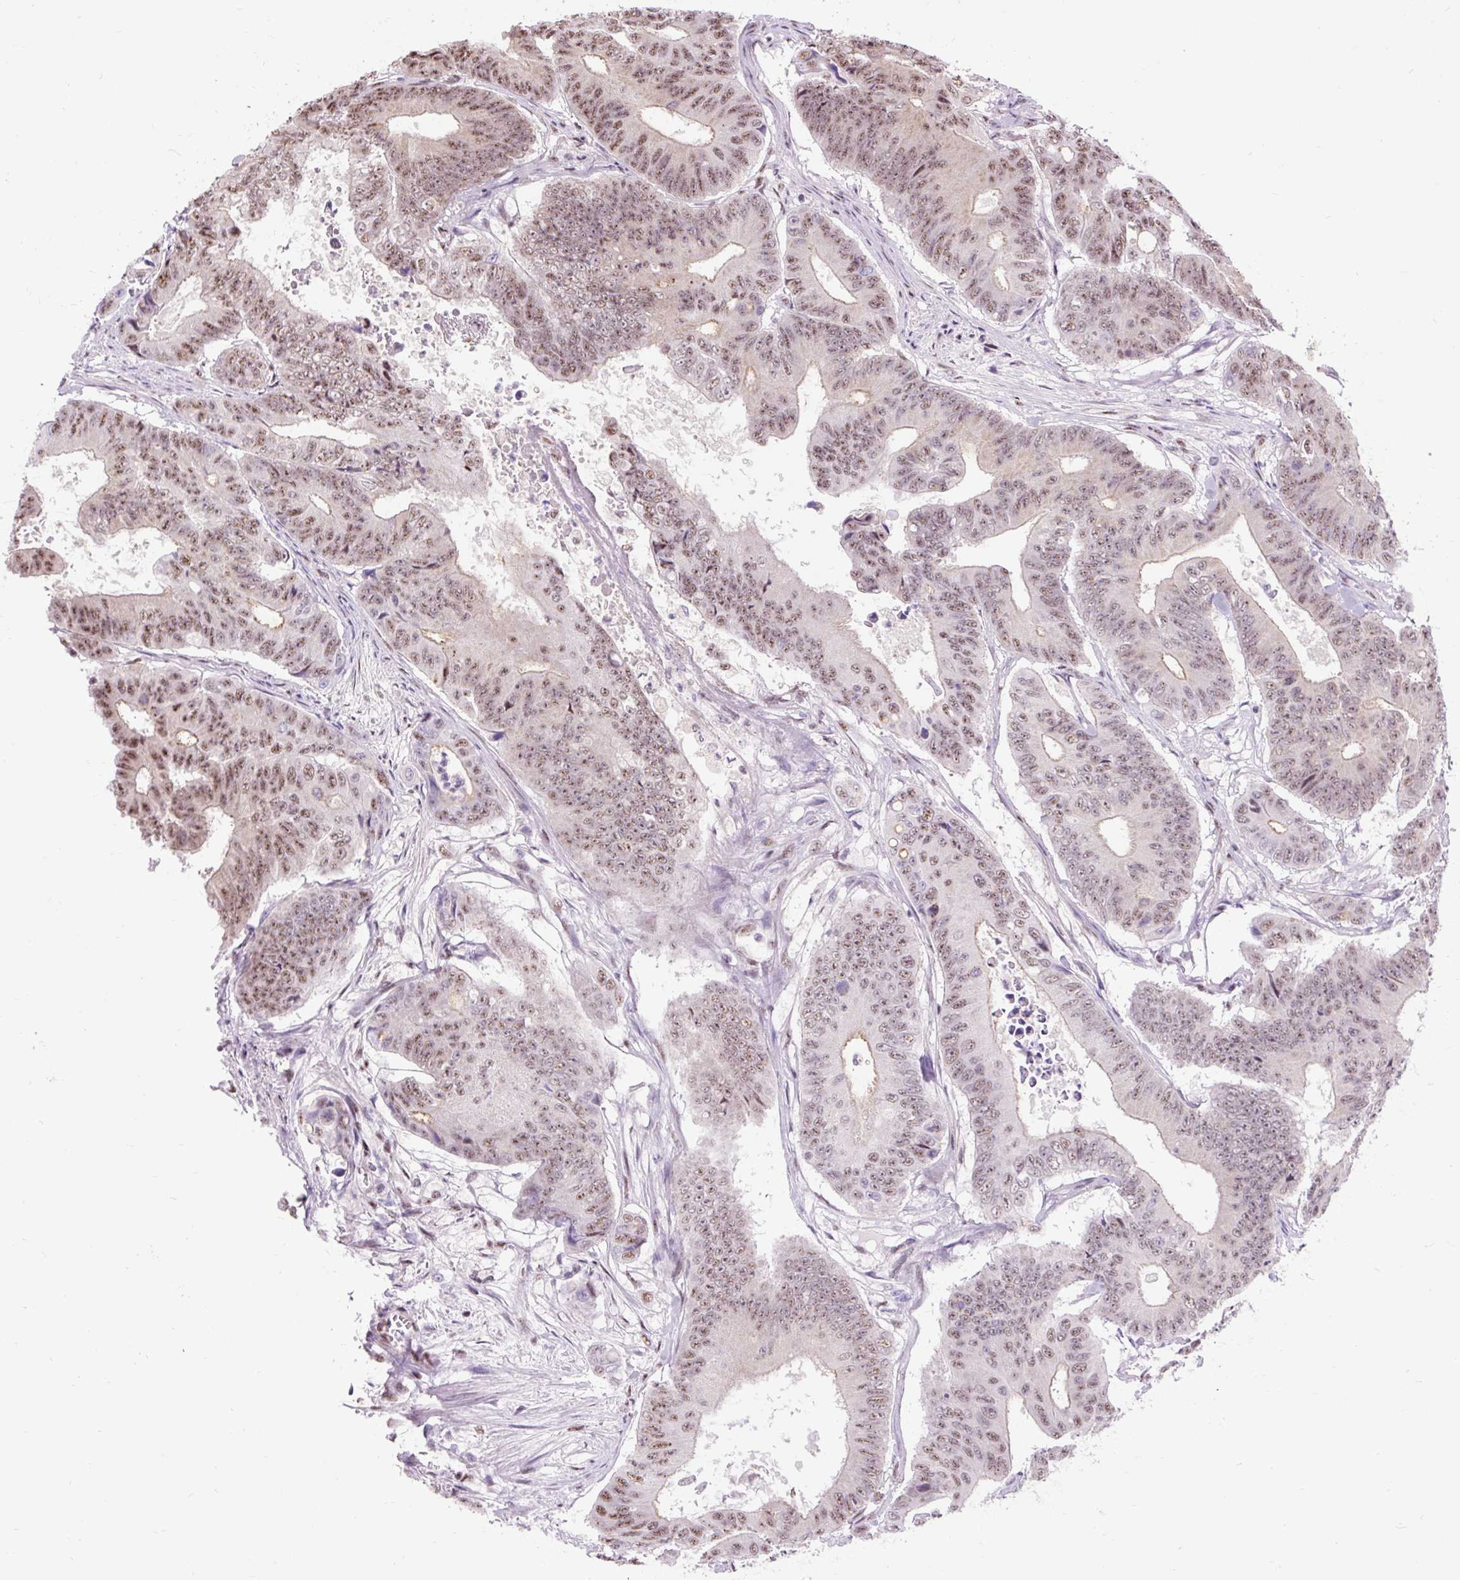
{"staining": {"intensity": "moderate", "quantity": ">75%", "location": "nuclear"}, "tissue": "colorectal cancer", "cell_type": "Tumor cells", "image_type": "cancer", "snomed": [{"axis": "morphology", "description": "Adenocarcinoma, NOS"}, {"axis": "topography", "description": "Colon"}], "caption": "A photomicrograph showing moderate nuclear expression in about >75% of tumor cells in adenocarcinoma (colorectal), as visualized by brown immunohistochemical staining.", "gene": "SMC5", "patient": {"sex": "female", "age": 48}}